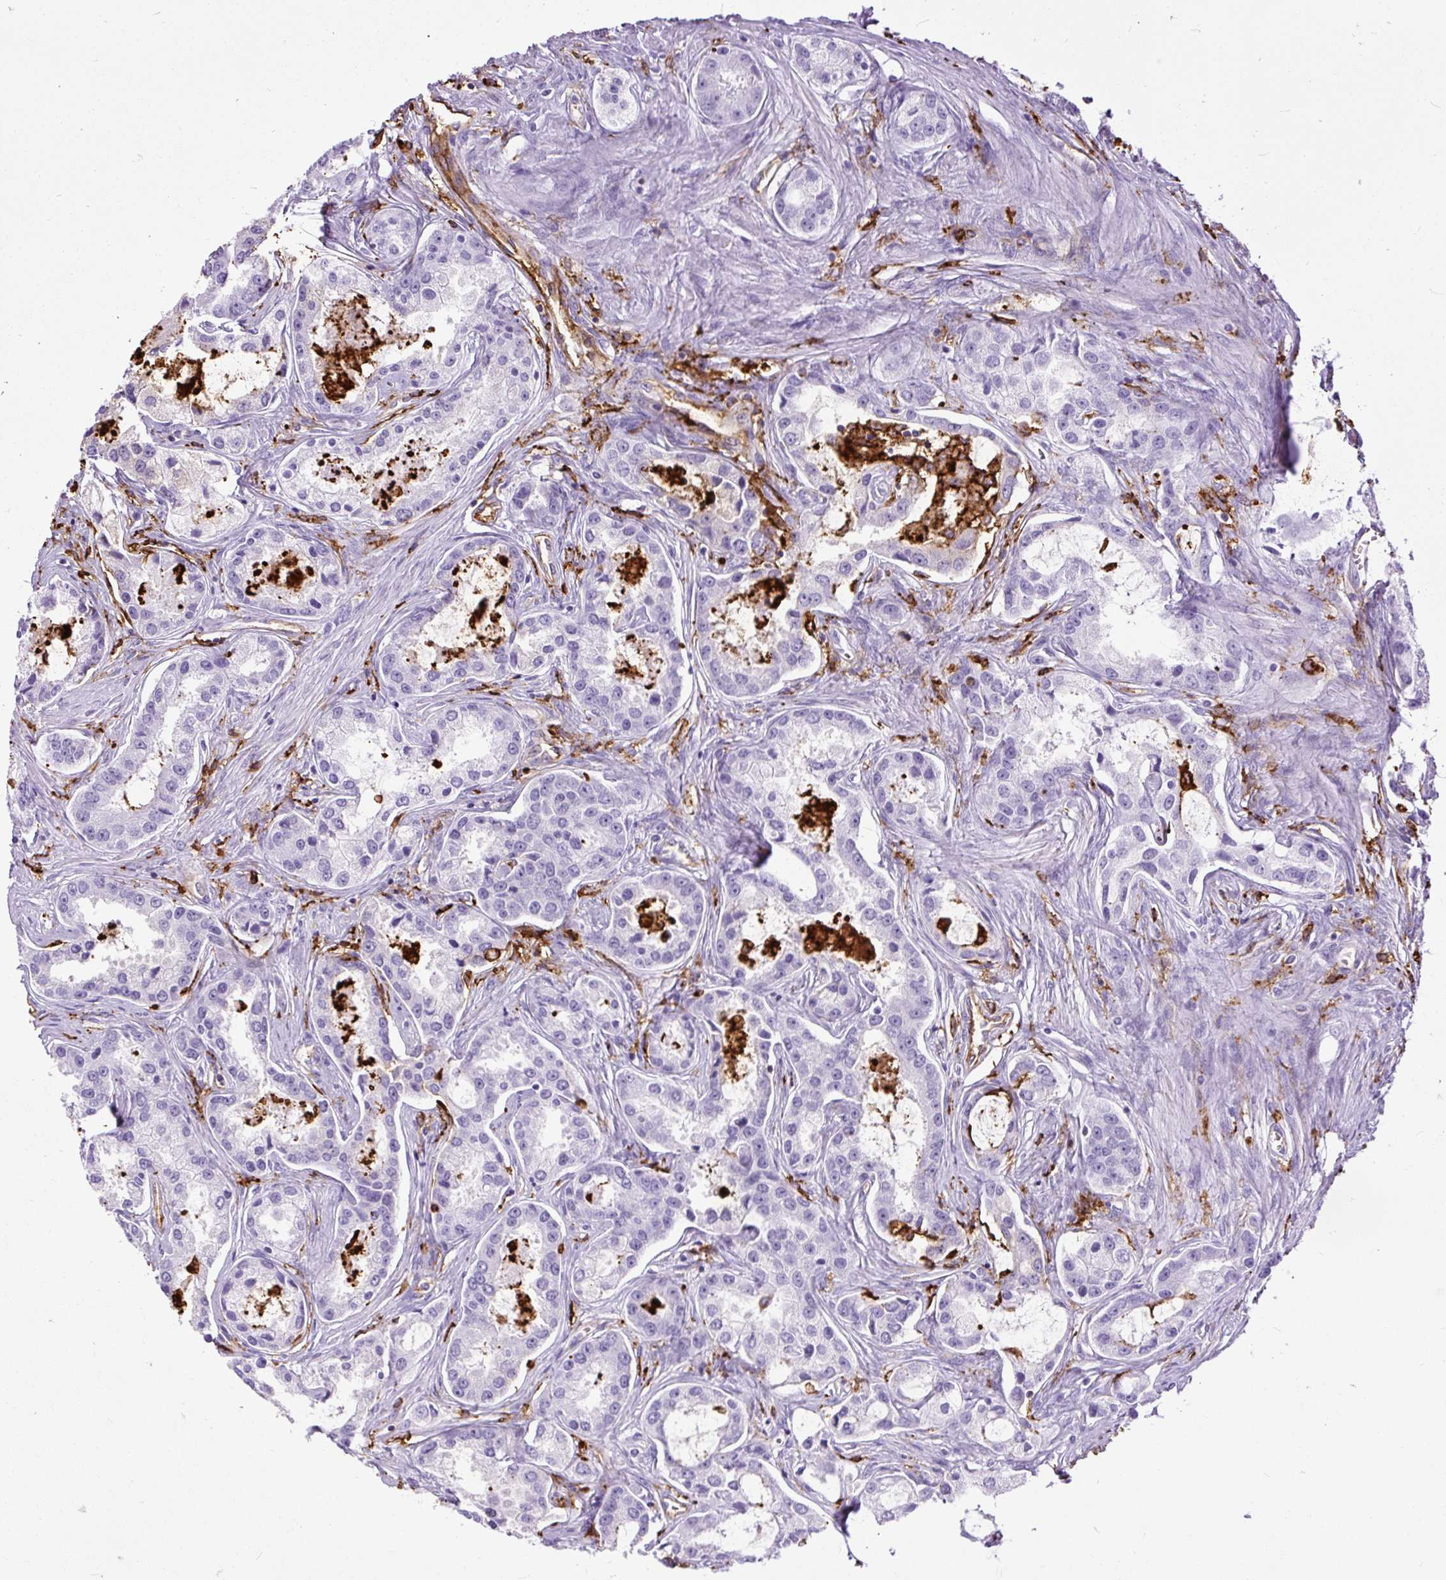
{"staining": {"intensity": "negative", "quantity": "none", "location": "none"}, "tissue": "prostate cancer", "cell_type": "Tumor cells", "image_type": "cancer", "snomed": [{"axis": "morphology", "description": "Adenocarcinoma, Low grade"}, {"axis": "topography", "description": "Prostate"}], "caption": "An immunohistochemistry (IHC) histopathology image of prostate adenocarcinoma (low-grade) is shown. There is no staining in tumor cells of prostate adenocarcinoma (low-grade).", "gene": "HLA-DRA", "patient": {"sex": "male", "age": 68}}